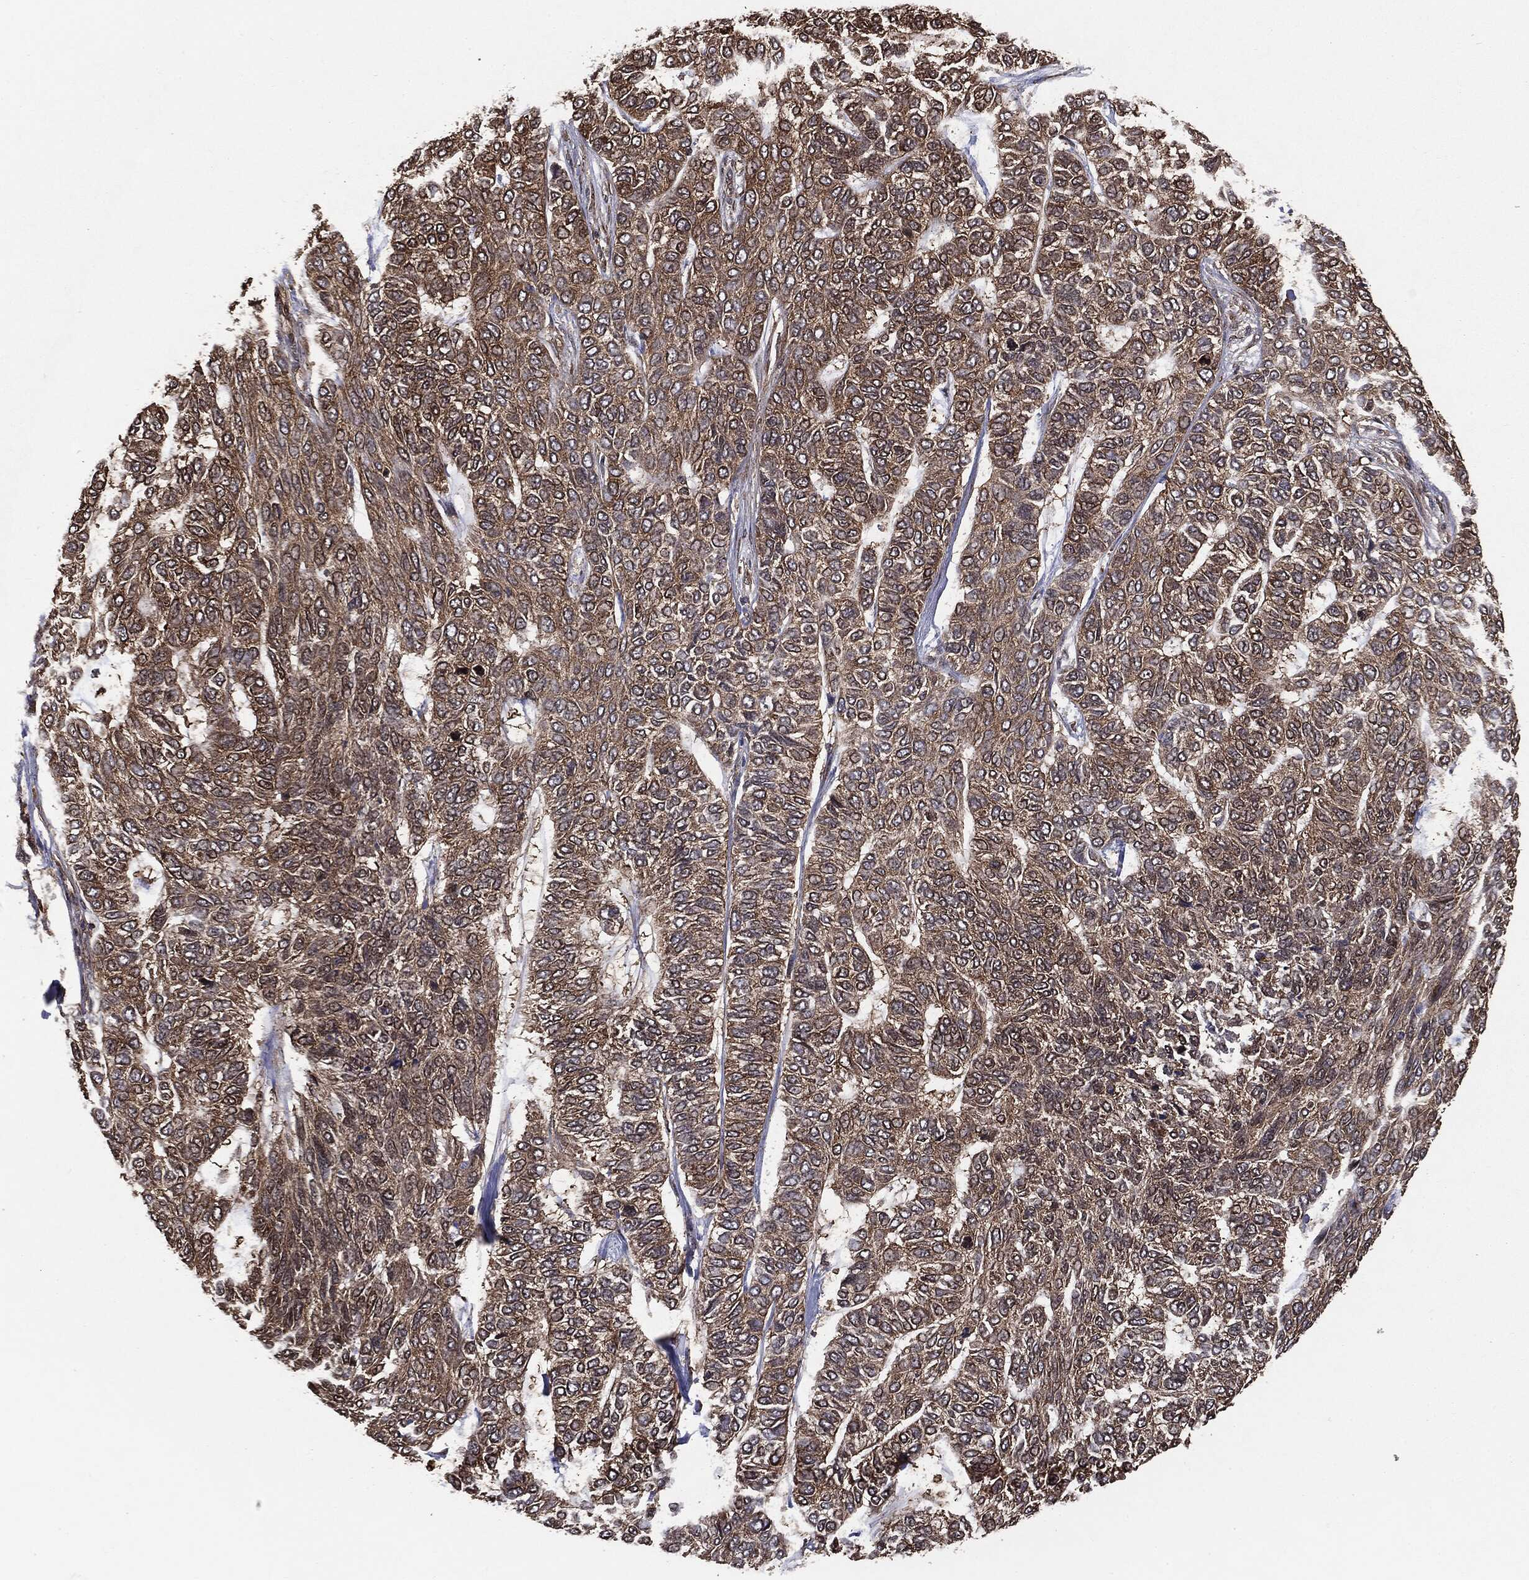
{"staining": {"intensity": "weak", "quantity": ">75%", "location": "cytoplasmic/membranous"}, "tissue": "skin cancer", "cell_type": "Tumor cells", "image_type": "cancer", "snomed": [{"axis": "morphology", "description": "Basal cell carcinoma"}, {"axis": "topography", "description": "Skin"}], "caption": "A brown stain labels weak cytoplasmic/membranous staining of a protein in human basal cell carcinoma (skin) tumor cells. (Stains: DAB in brown, nuclei in blue, Microscopy: brightfield microscopy at high magnification).", "gene": "NME1", "patient": {"sex": "female", "age": 65}}